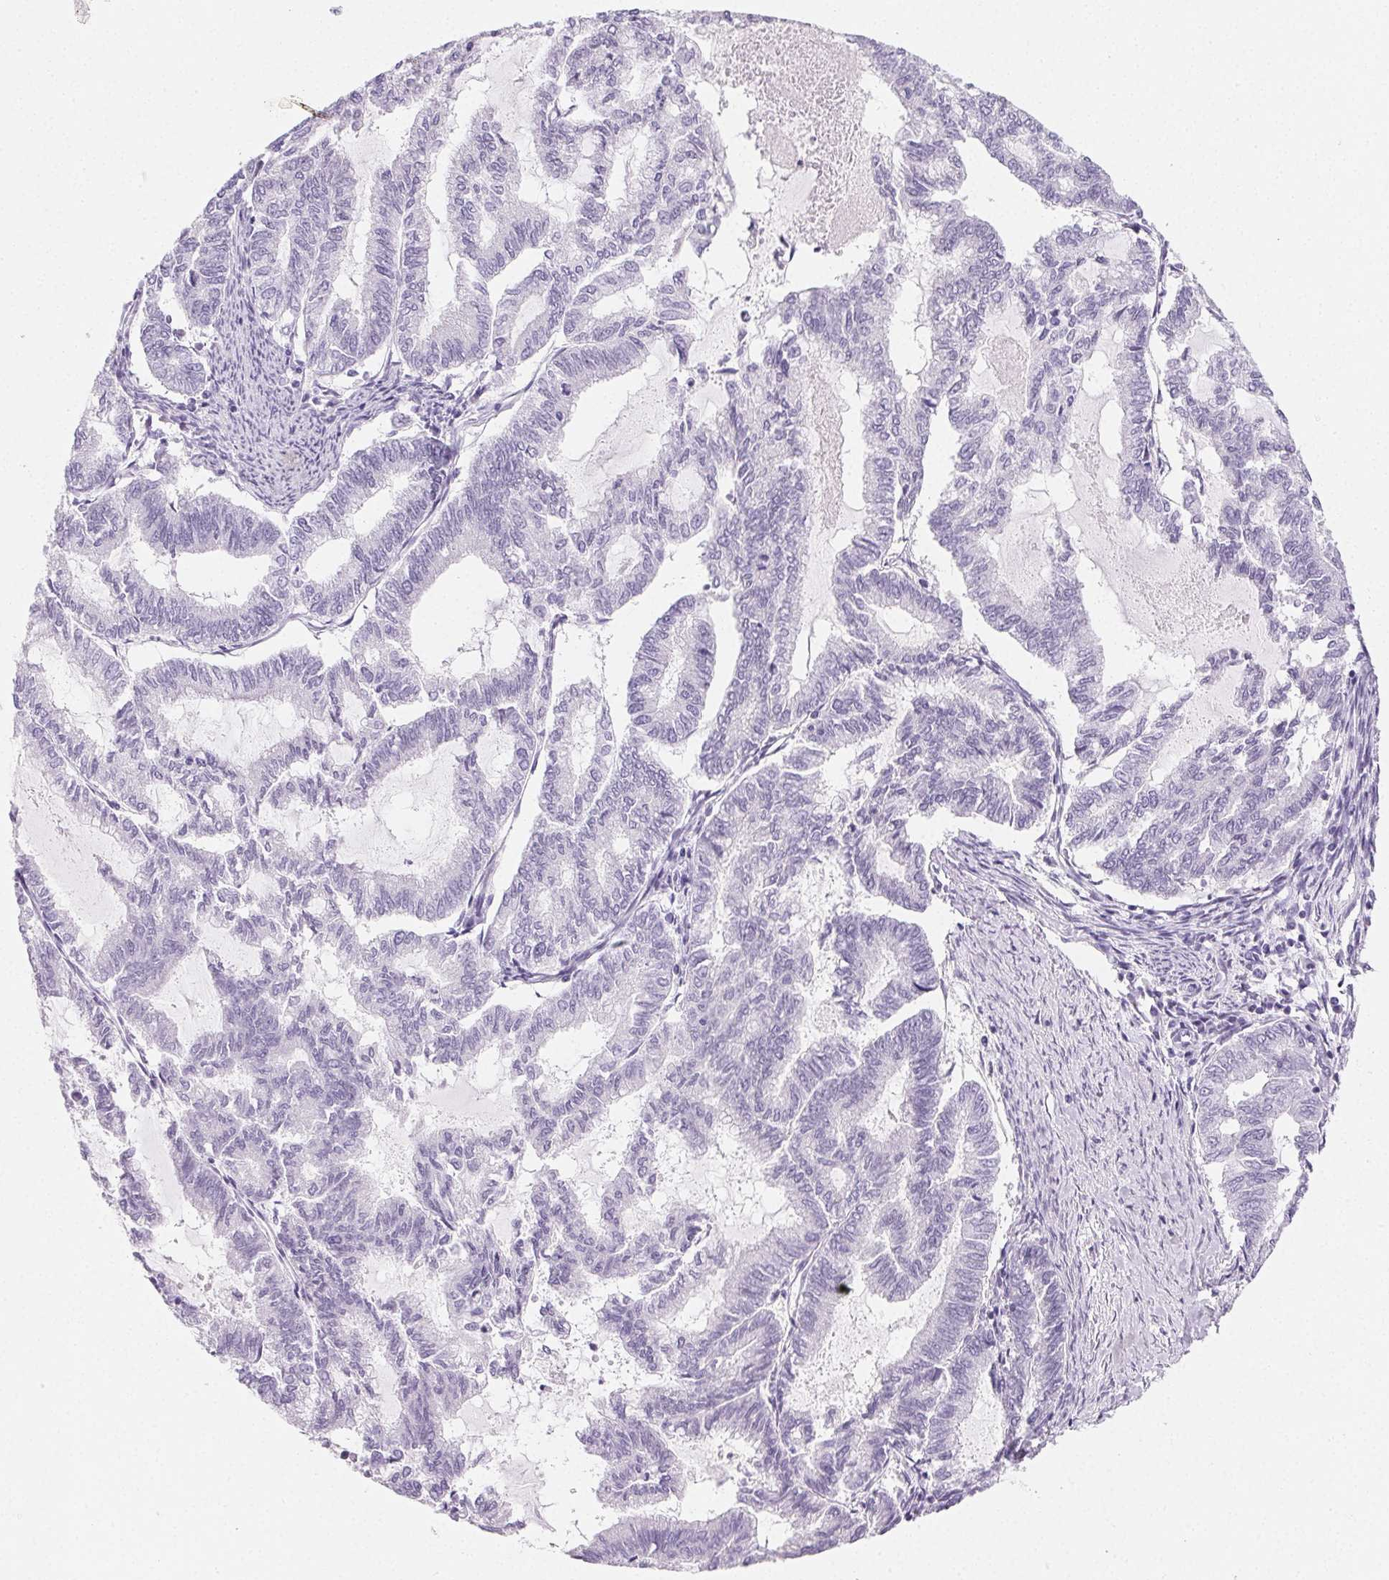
{"staining": {"intensity": "negative", "quantity": "none", "location": "none"}, "tissue": "endometrial cancer", "cell_type": "Tumor cells", "image_type": "cancer", "snomed": [{"axis": "morphology", "description": "Adenocarcinoma, NOS"}, {"axis": "topography", "description": "Endometrium"}], "caption": "Endometrial cancer (adenocarcinoma) stained for a protein using immunohistochemistry shows no expression tumor cells.", "gene": "PRSS3", "patient": {"sex": "female", "age": 79}}